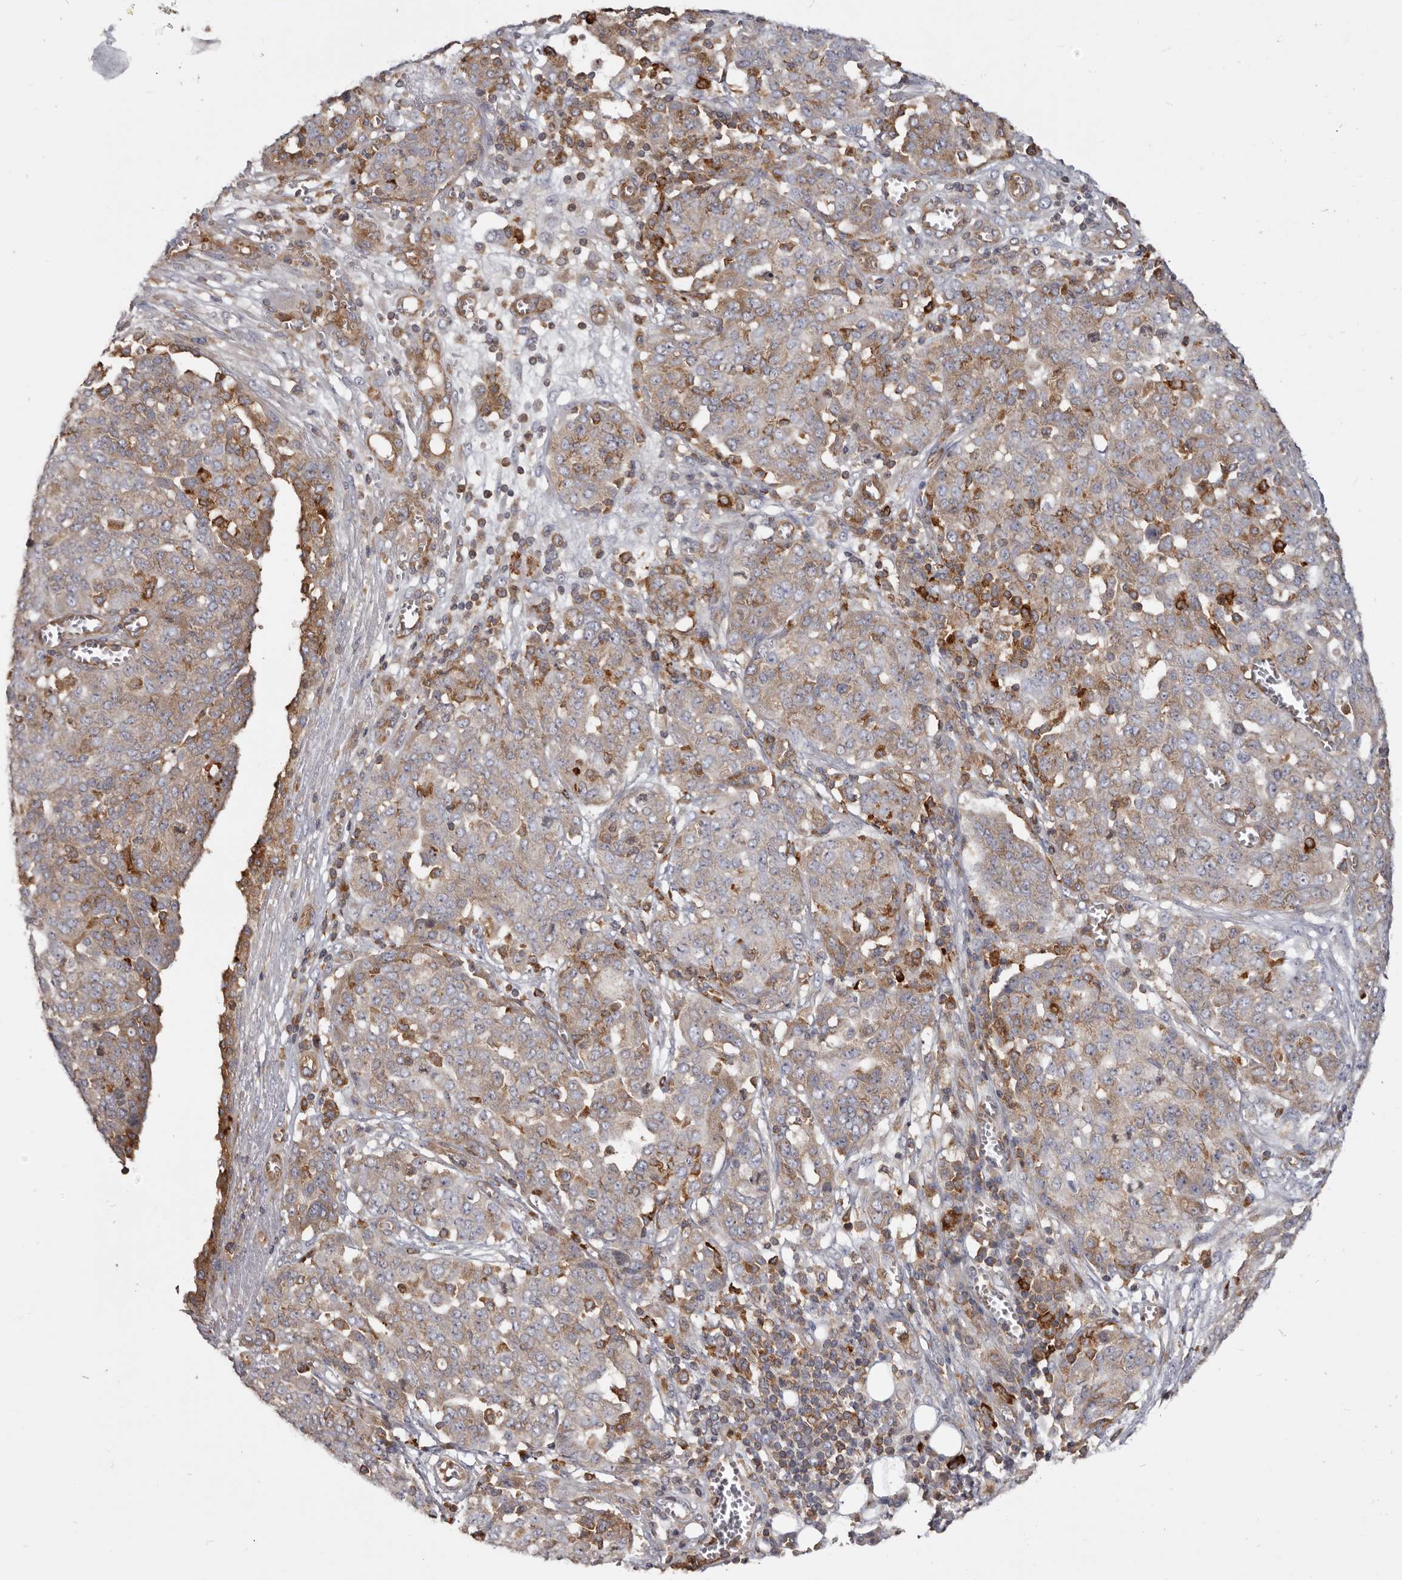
{"staining": {"intensity": "moderate", "quantity": ">75%", "location": "cytoplasmic/membranous"}, "tissue": "ovarian cancer", "cell_type": "Tumor cells", "image_type": "cancer", "snomed": [{"axis": "morphology", "description": "Cystadenocarcinoma, serous, NOS"}, {"axis": "topography", "description": "Soft tissue"}, {"axis": "topography", "description": "Ovary"}], "caption": "Protein expression analysis of human serous cystadenocarcinoma (ovarian) reveals moderate cytoplasmic/membranous expression in approximately >75% of tumor cells. The staining is performed using DAB (3,3'-diaminobenzidine) brown chromogen to label protein expression. The nuclei are counter-stained blue using hematoxylin.", "gene": "CBL", "patient": {"sex": "female", "age": 57}}